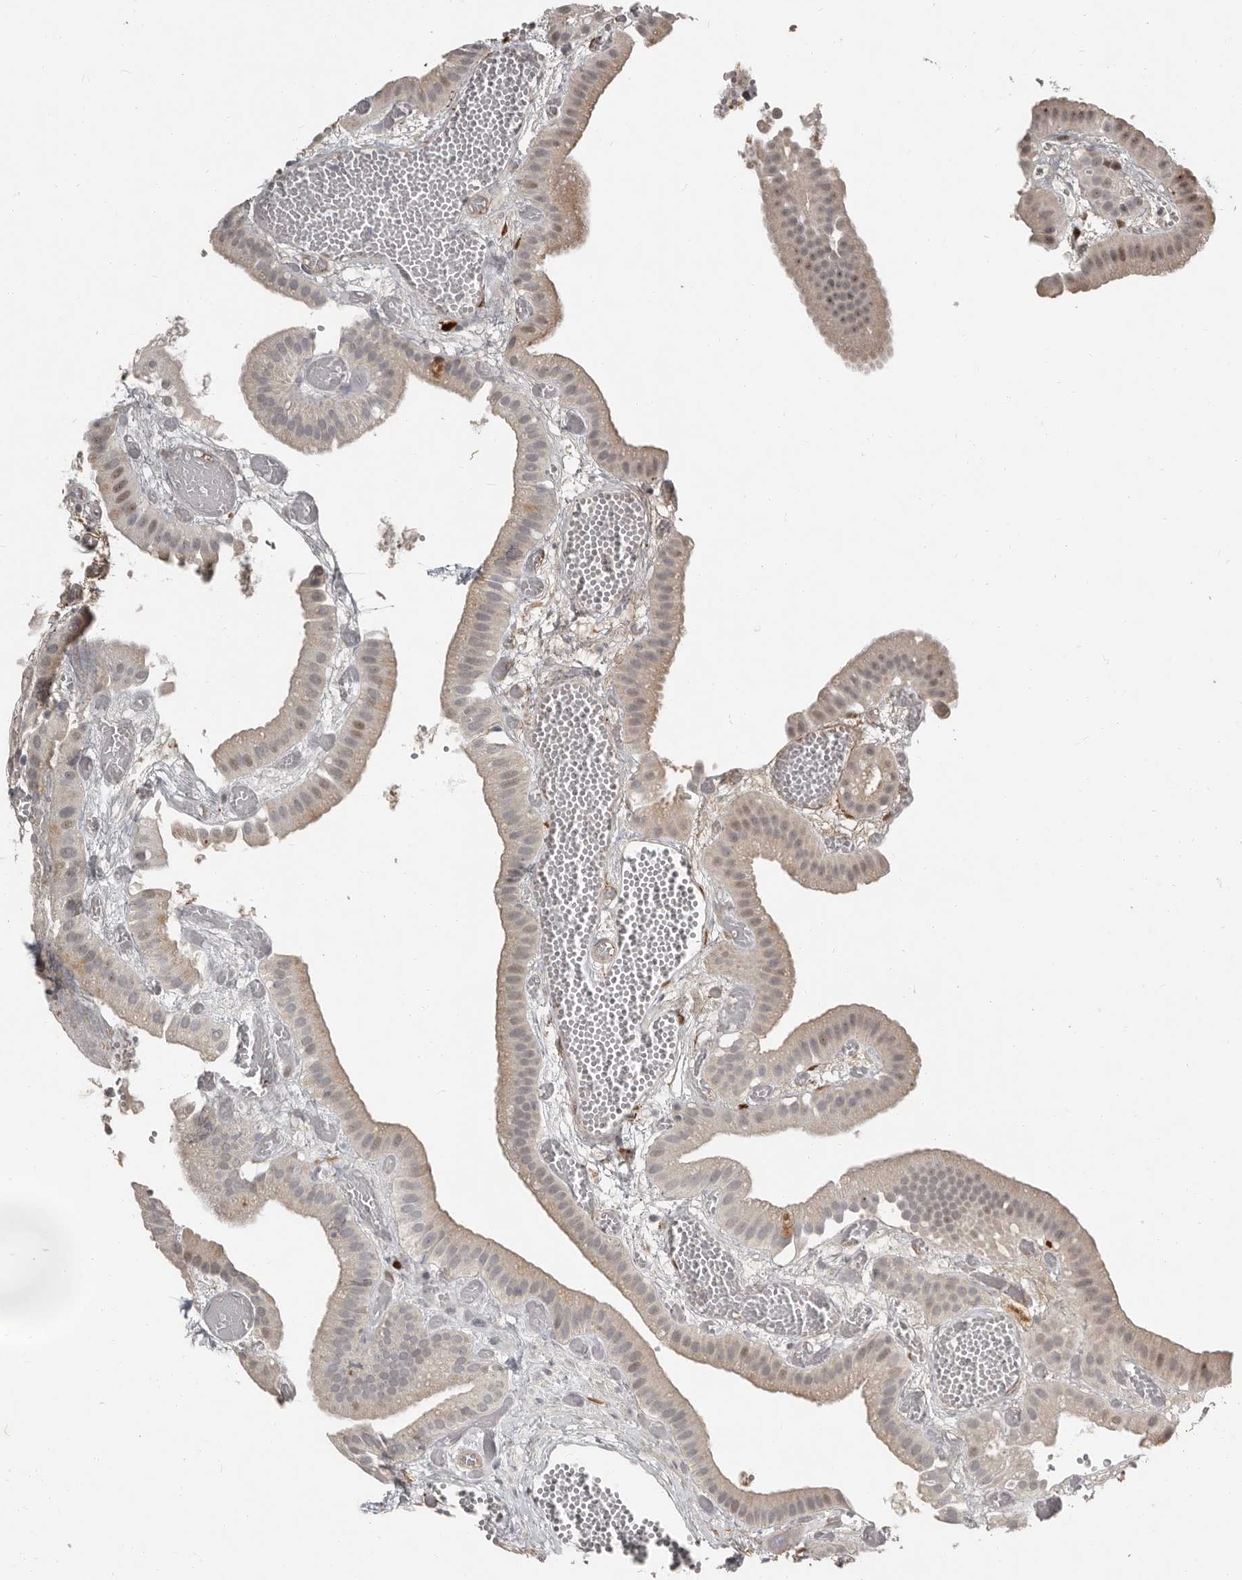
{"staining": {"intensity": "weak", "quantity": "<25%", "location": "cytoplasmic/membranous,nuclear"}, "tissue": "gallbladder", "cell_type": "Glandular cells", "image_type": "normal", "snomed": [{"axis": "morphology", "description": "Normal tissue, NOS"}, {"axis": "topography", "description": "Gallbladder"}], "caption": "Micrograph shows no protein staining in glandular cells of benign gallbladder.", "gene": "APOL6", "patient": {"sex": "female", "age": 64}}